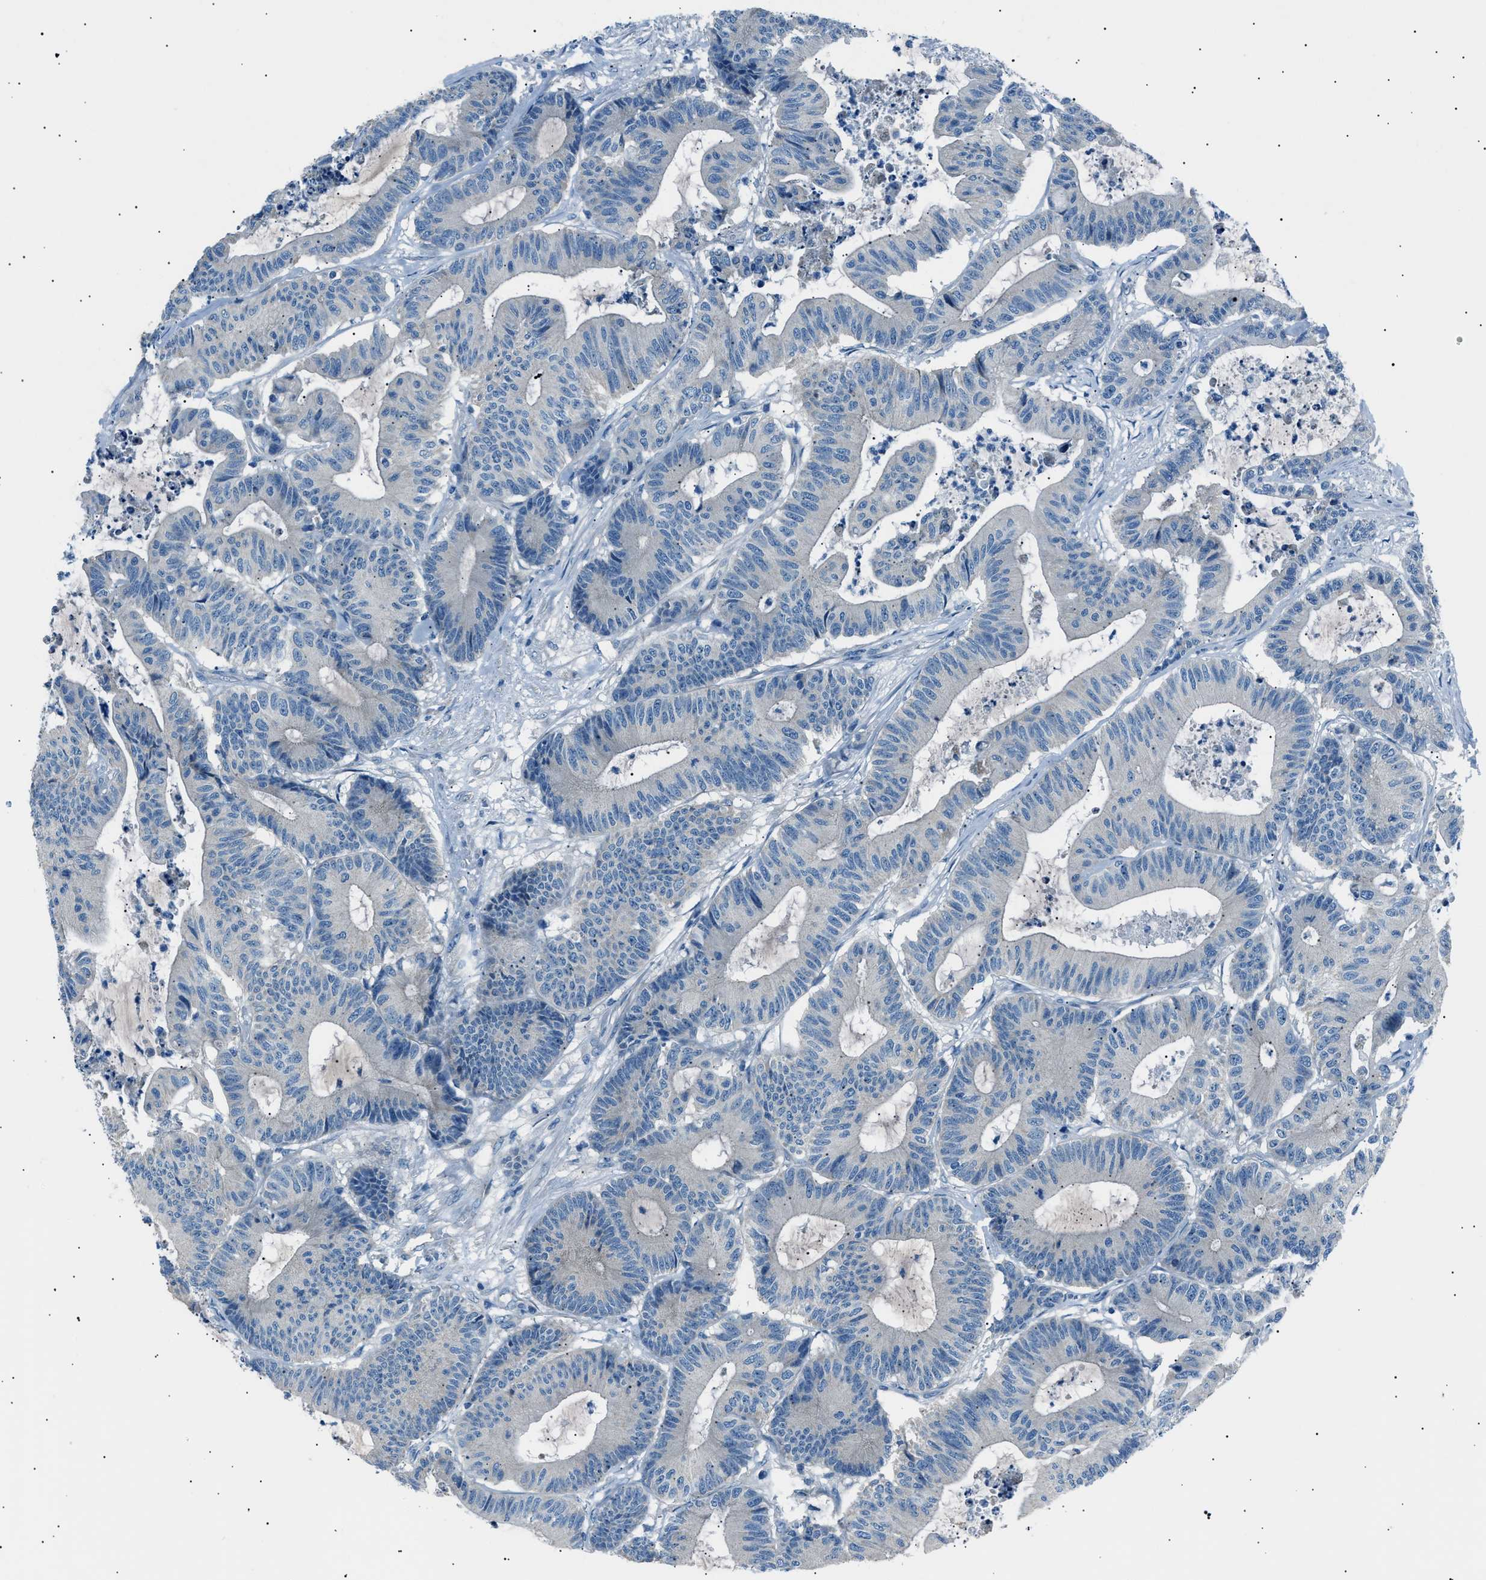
{"staining": {"intensity": "negative", "quantity": "none", "location": "none"}, "tissue": "colorectal cancer", "cell_type": "Tumor cells", "image_type": "cancer", "snomed": [{"axis": "morphology", "description": "Adenocarcinoma, NOS"}, {"axis": "topography", "description": "Colon"}], "caption": "Colorectal adenocarcinoma was stained to show a protein in brown. There is no significant staining in tumor cells. (Brightfield microscopy of DAB (3,3'-diaminobenzidine) IHC at high magnification).", "gene": "LRRC37B", "patient": {"sex": "female", "age": 84}}